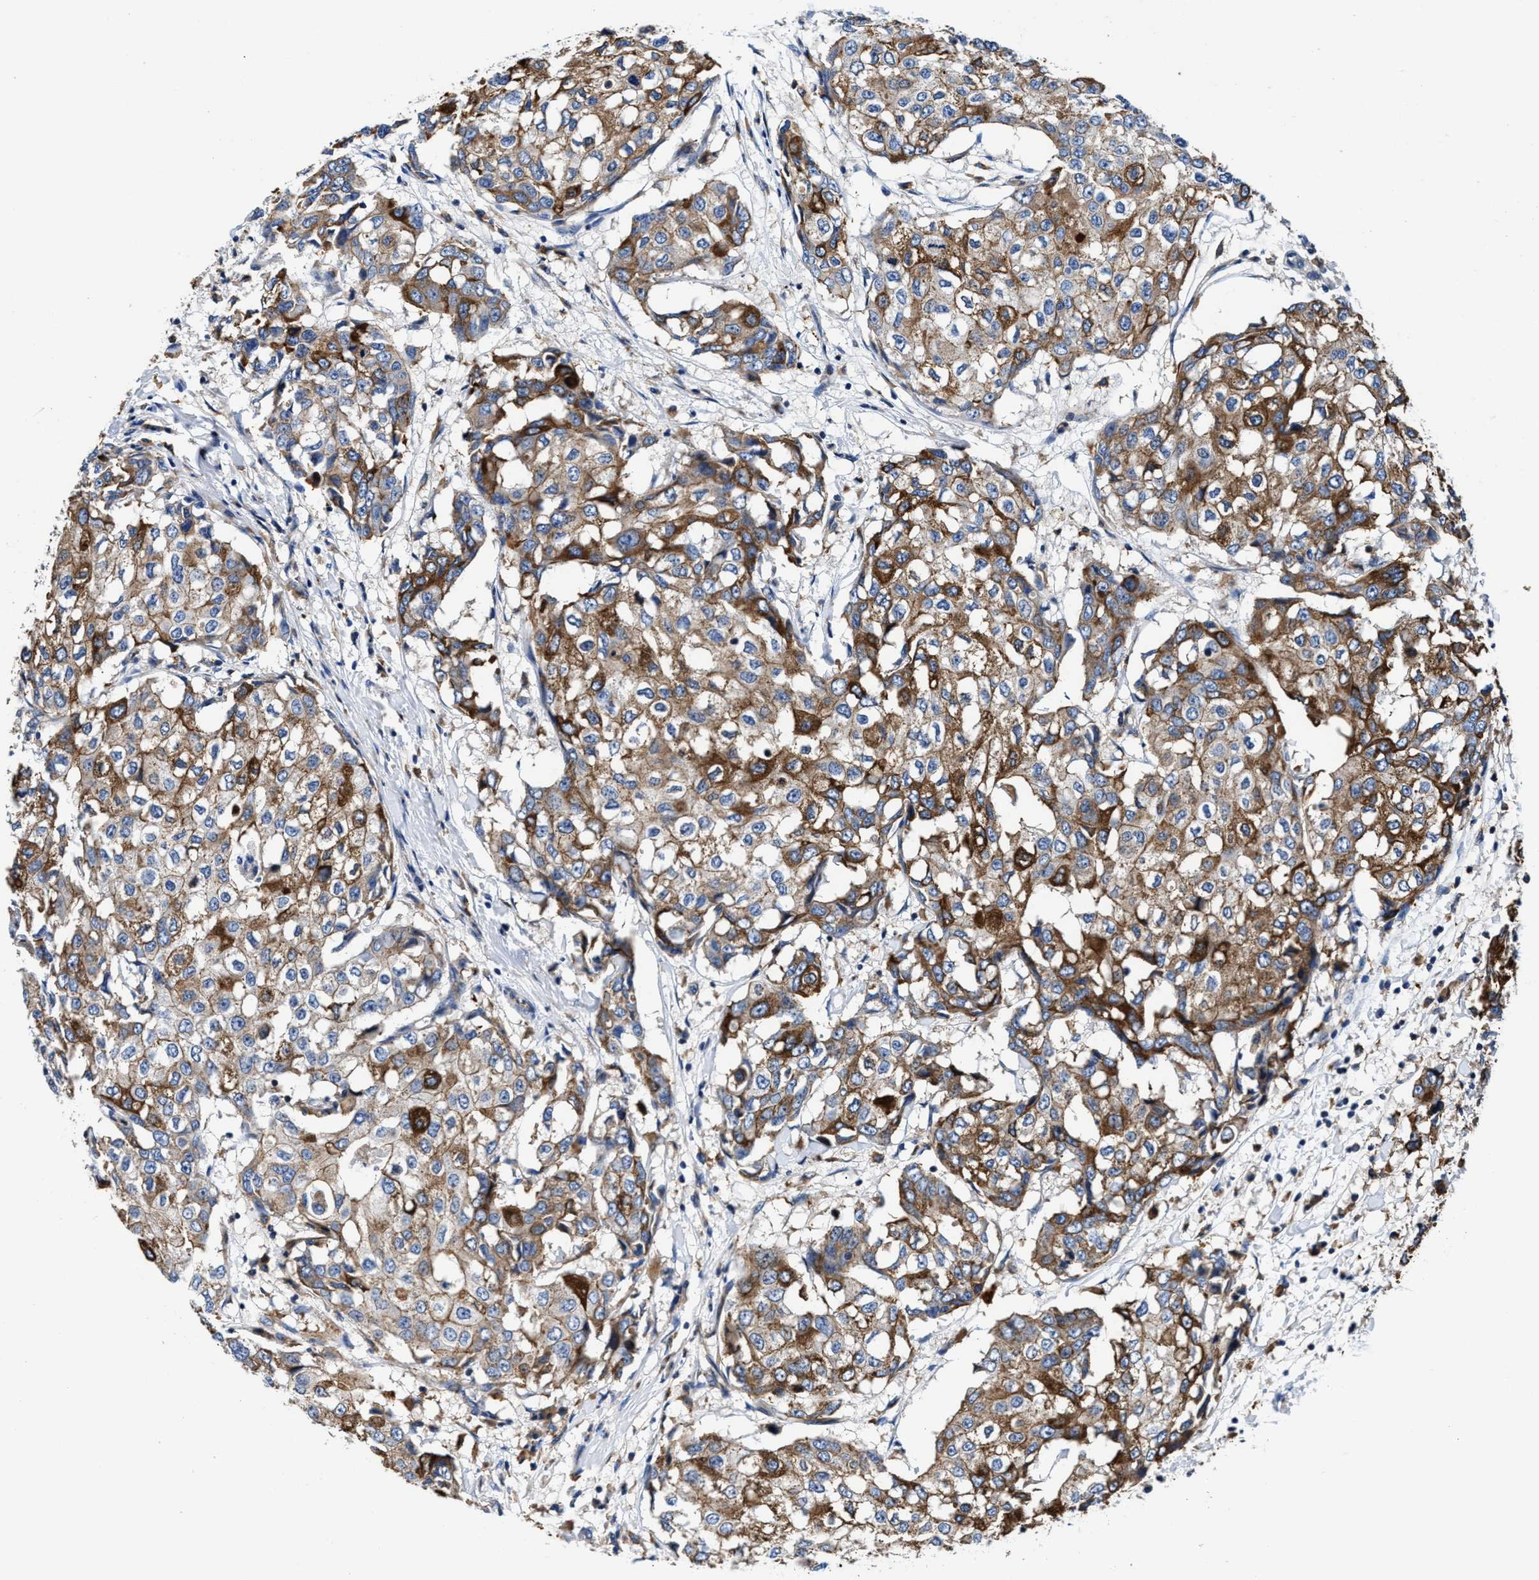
{"staining": {"intensity": "moderate", "quantity": ">75%", "location": "cytoplasmic/membranous"}, "tissue": "breast cancer", "cell_type": "Tumor cells", "image_type": "cancer", "snomed": [{"axis": "morphology", "description": "Duct carcinoma"}, {"axis": "topography", "description": "Breast"}], "caption": "Protein staining demonstrates moderate cytoplasmic/membranous staining in approximately >75% of tumor cells in breast cancer. (IHC, brightfield microscopy, high magnification).", "gene": "PPP1R9B", "patient": {"sex": "female", "age": 27}}